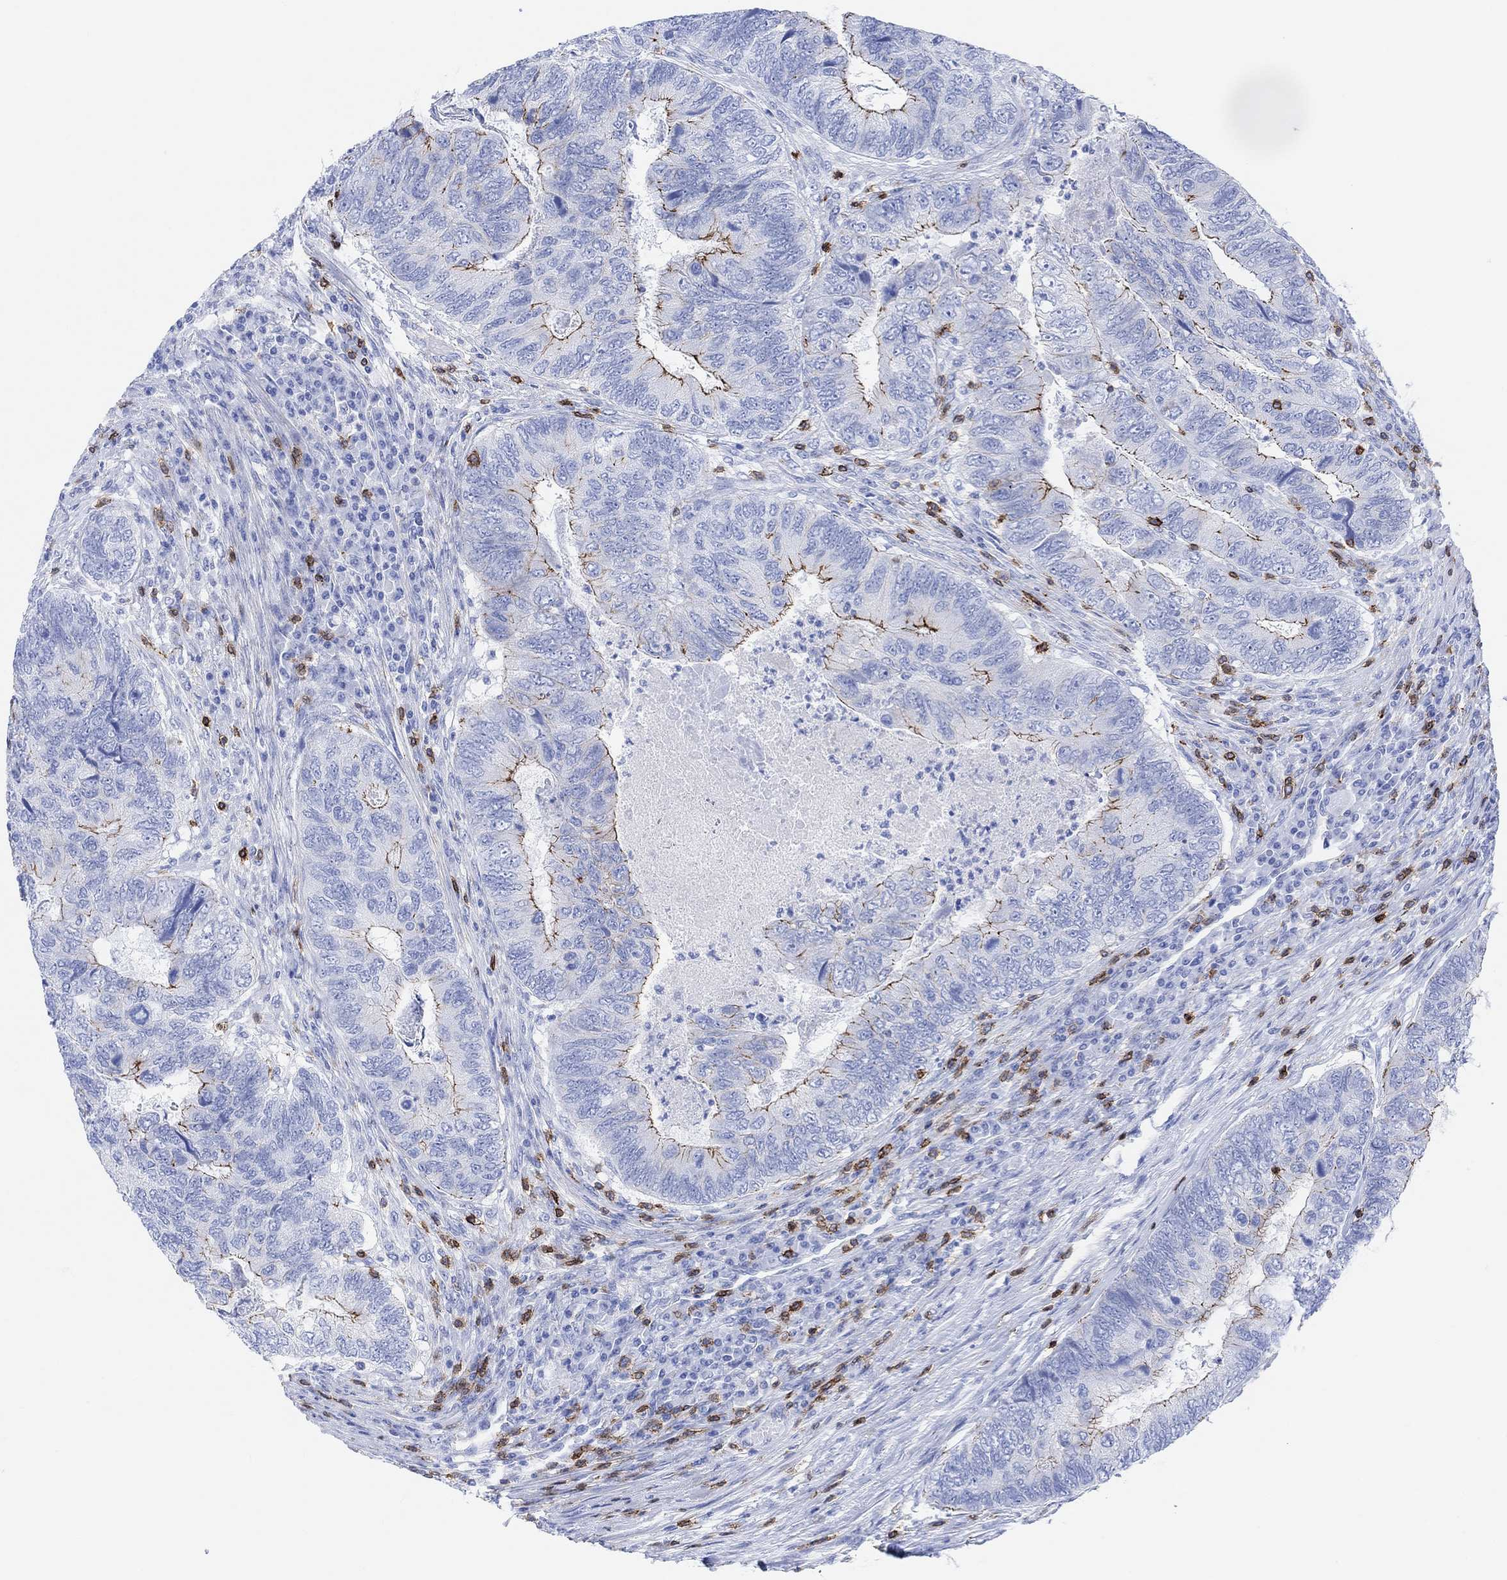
{"staining": {"intensity": "strong", "quantity": "<25%", "location": "cytoplasmic/membranous"}, "tissue": "colorectal cancer", "cell_type": "Tumor cells", "image_type": "cancer", "snomed": [{"axis": "morphology", "description": "Adenocarcinoma, NOS"}, {"axis": "topography", "description": "Colon"}], "caption": "Immunohistochemical staining of human colorectal adenocarcinoma demonstrates strong cytoplasmic/membranous protein expression in approximately <25% of tumor cells.", "gene": "GPR65", "patient": {"sex": "female", "age": 67}}